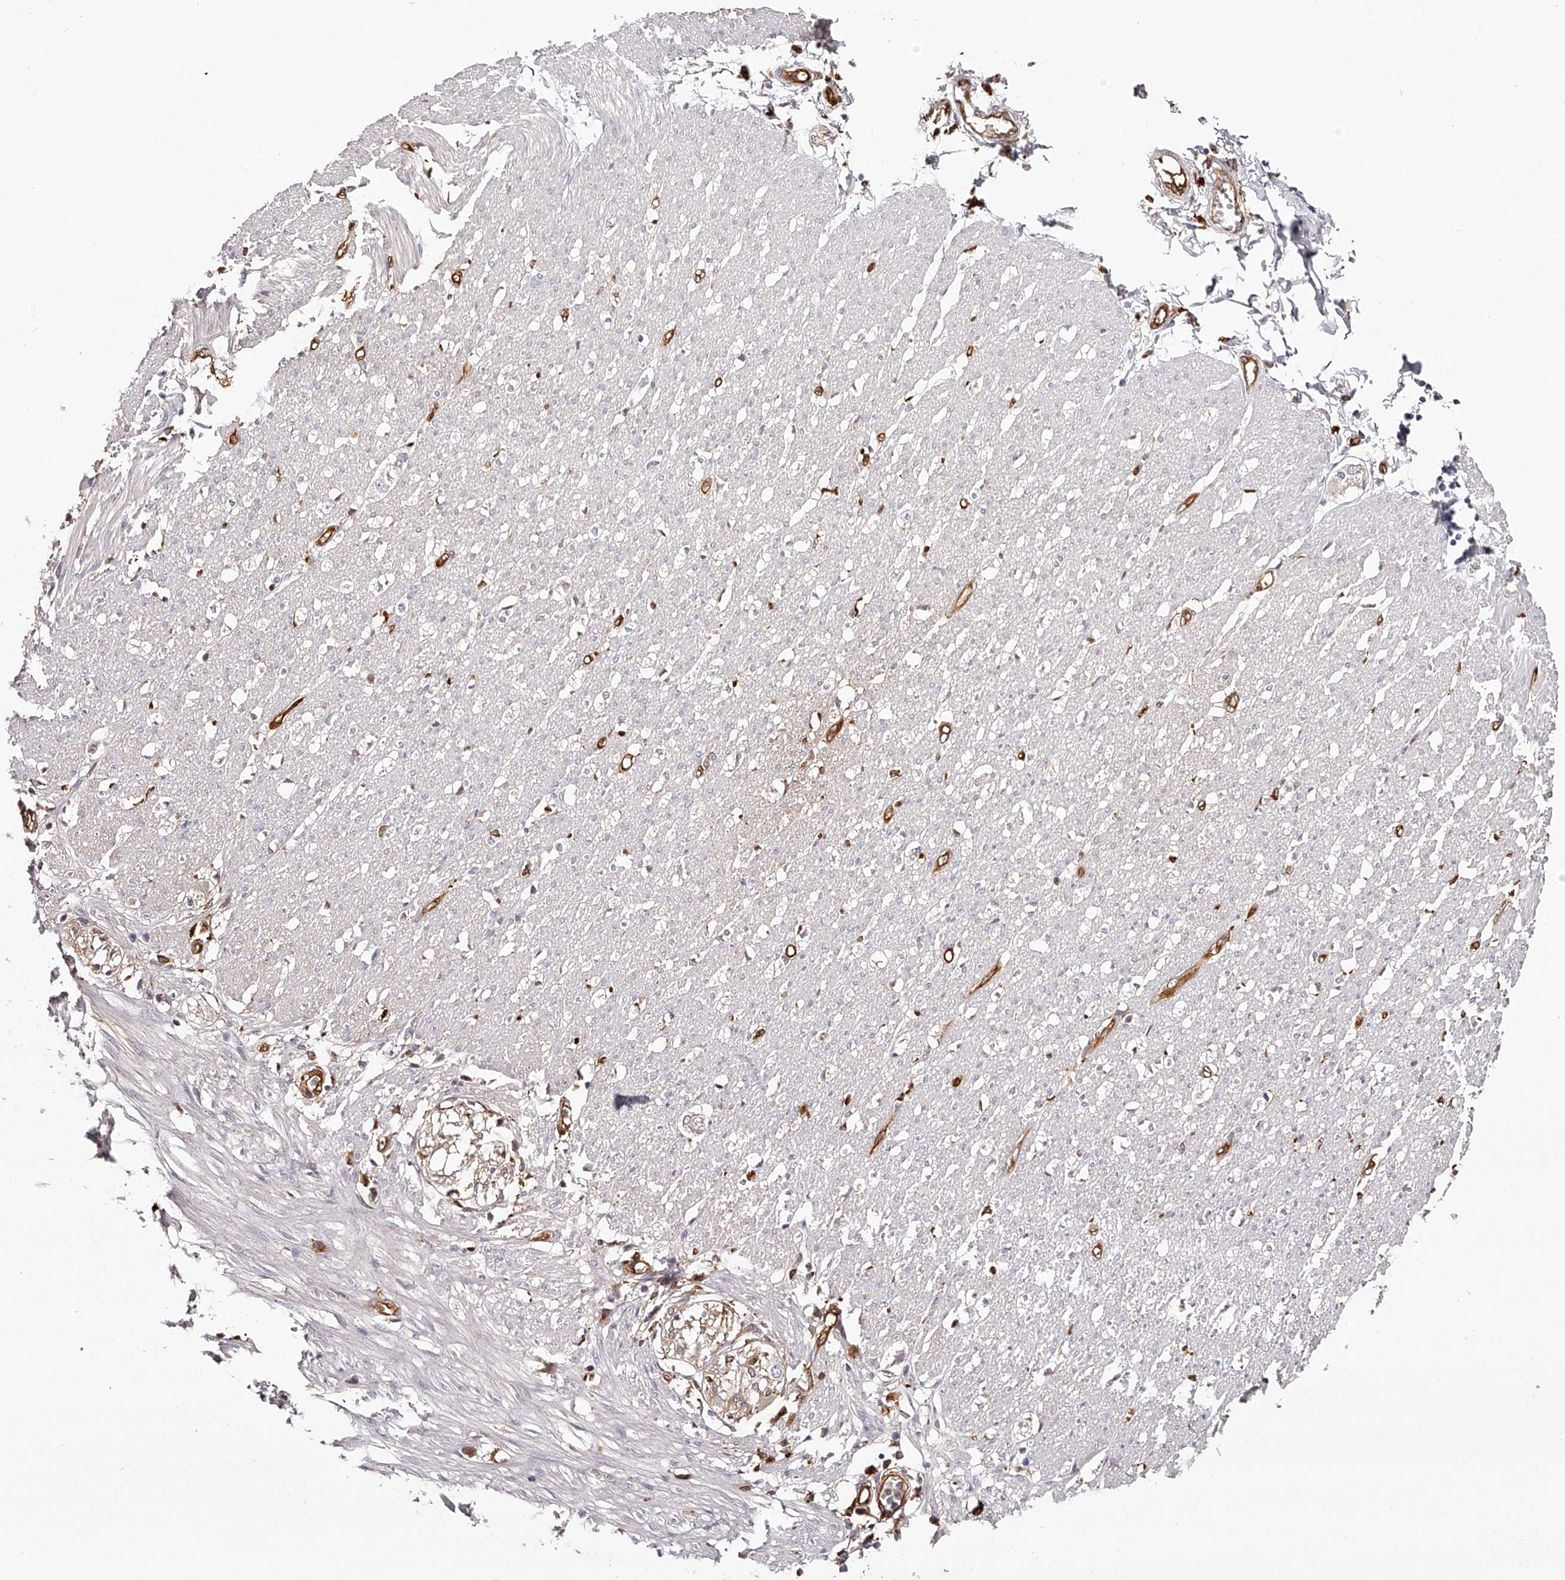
{"staining": {"intensity": "negative", "quantity": "none", "location": "none"}, "tissue": "smooth muscle", "cell_type": "Smooth muscle cells", "image_type": "normal", "snomed": [{"axis": "morphology", "description": "Normal tissue, NOS"}, {"axis": "morphology", "description": "Adenocarcinoma, NOS"}, {"axis": "topography", "description": "Colon"}, {"axis": "topography", "description": "Peripheral nerve tissue"}], "caption": "DAB immunohistochemical staining of benign human smooth muscle exhibits no significant positivity in smooth muscle cells. (DAB (3,3'-diaminobenzidine) IHC, high magnification).", "gene": "LAP3", "patient": {"sex": "male", "age": 14}}